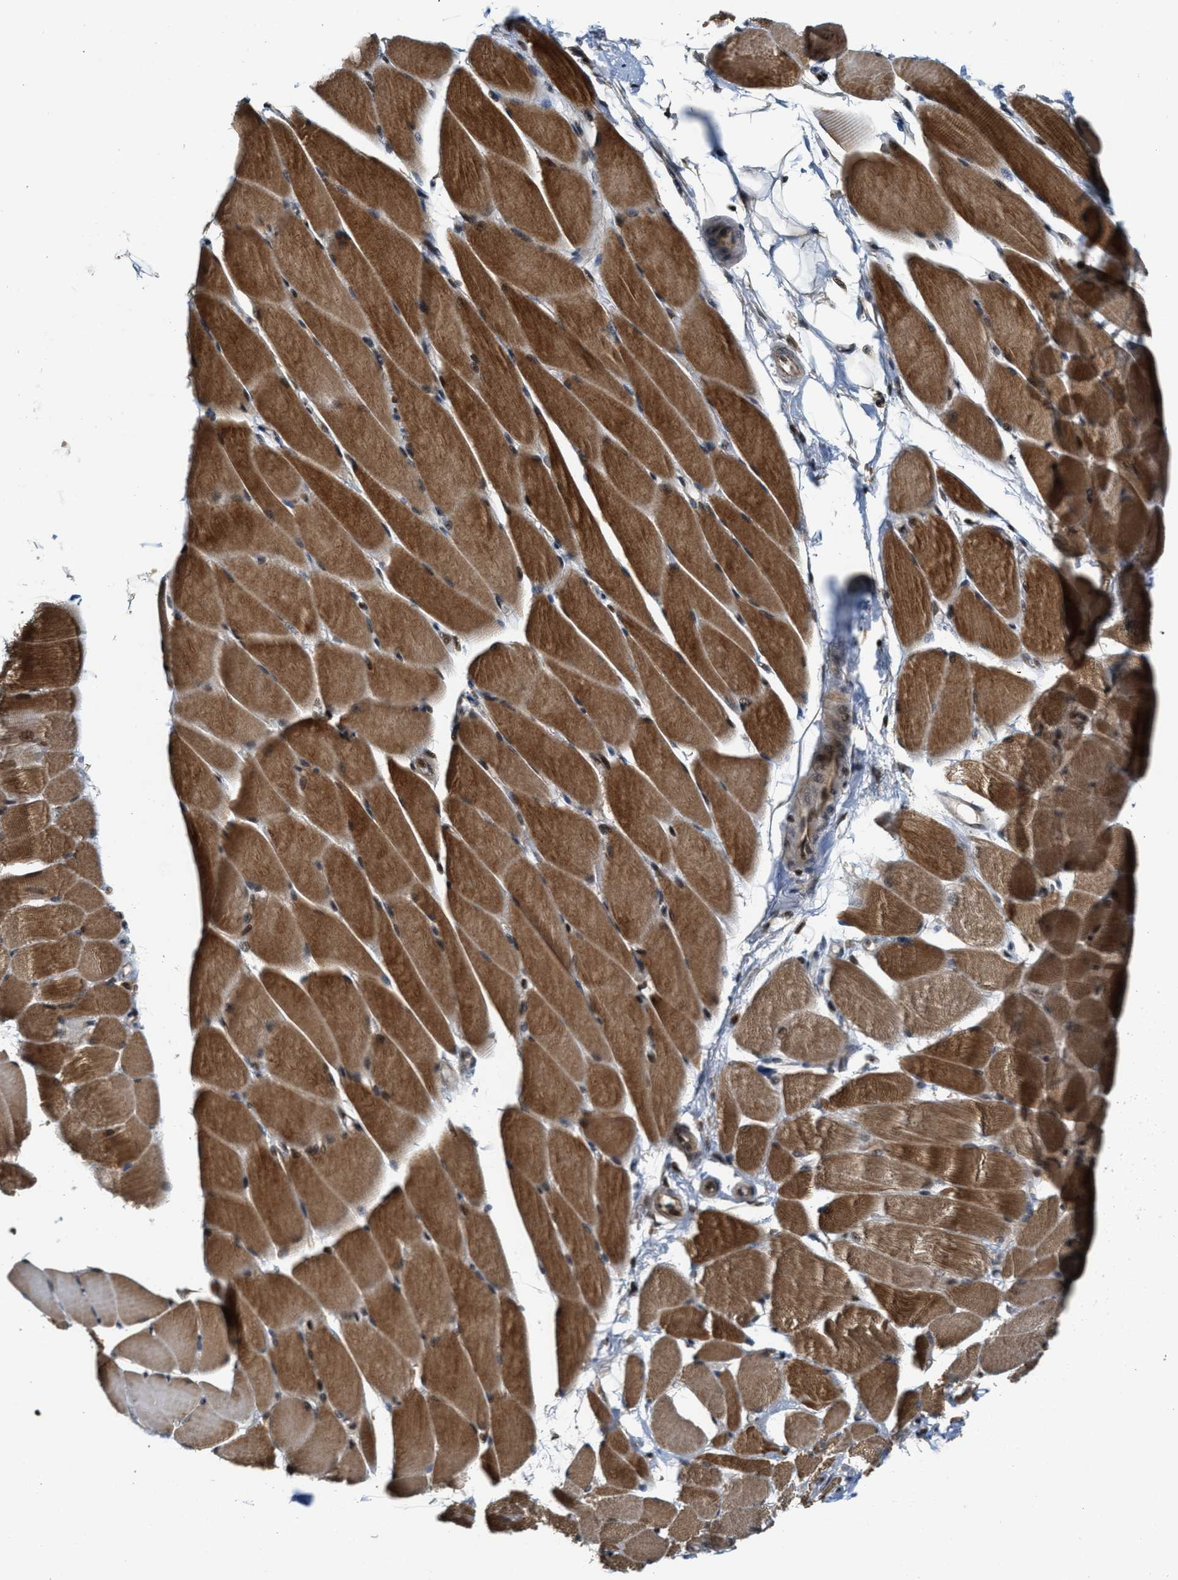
{"staining": {"intensity": "moderate", "quantity": ">75%", "location": "cytoplasmic/membranous,nuclear"}, "tissue": "skeletal muscle", "cell_type": "Myocytes", "image_type": "normal", "snomed": [{"axis": "morphology", "description": "Normal tissue, NOS"}, {"axis": "topography", "description": "Skeletal muscle"}, {"axis": "topography", "description": "Peripheral nerve tissue"}], "caption": "Protein expression analysis of unremarkable human skeletal muscle reveals moderate cytoplasmic/membranous,nuclear staining in approximately >75% of myocytes. (Brightfield microscopy of DAB IHC at high magnification).", "gene": "SERTAD2", "patient": {"sex": "female", "age": 84}}